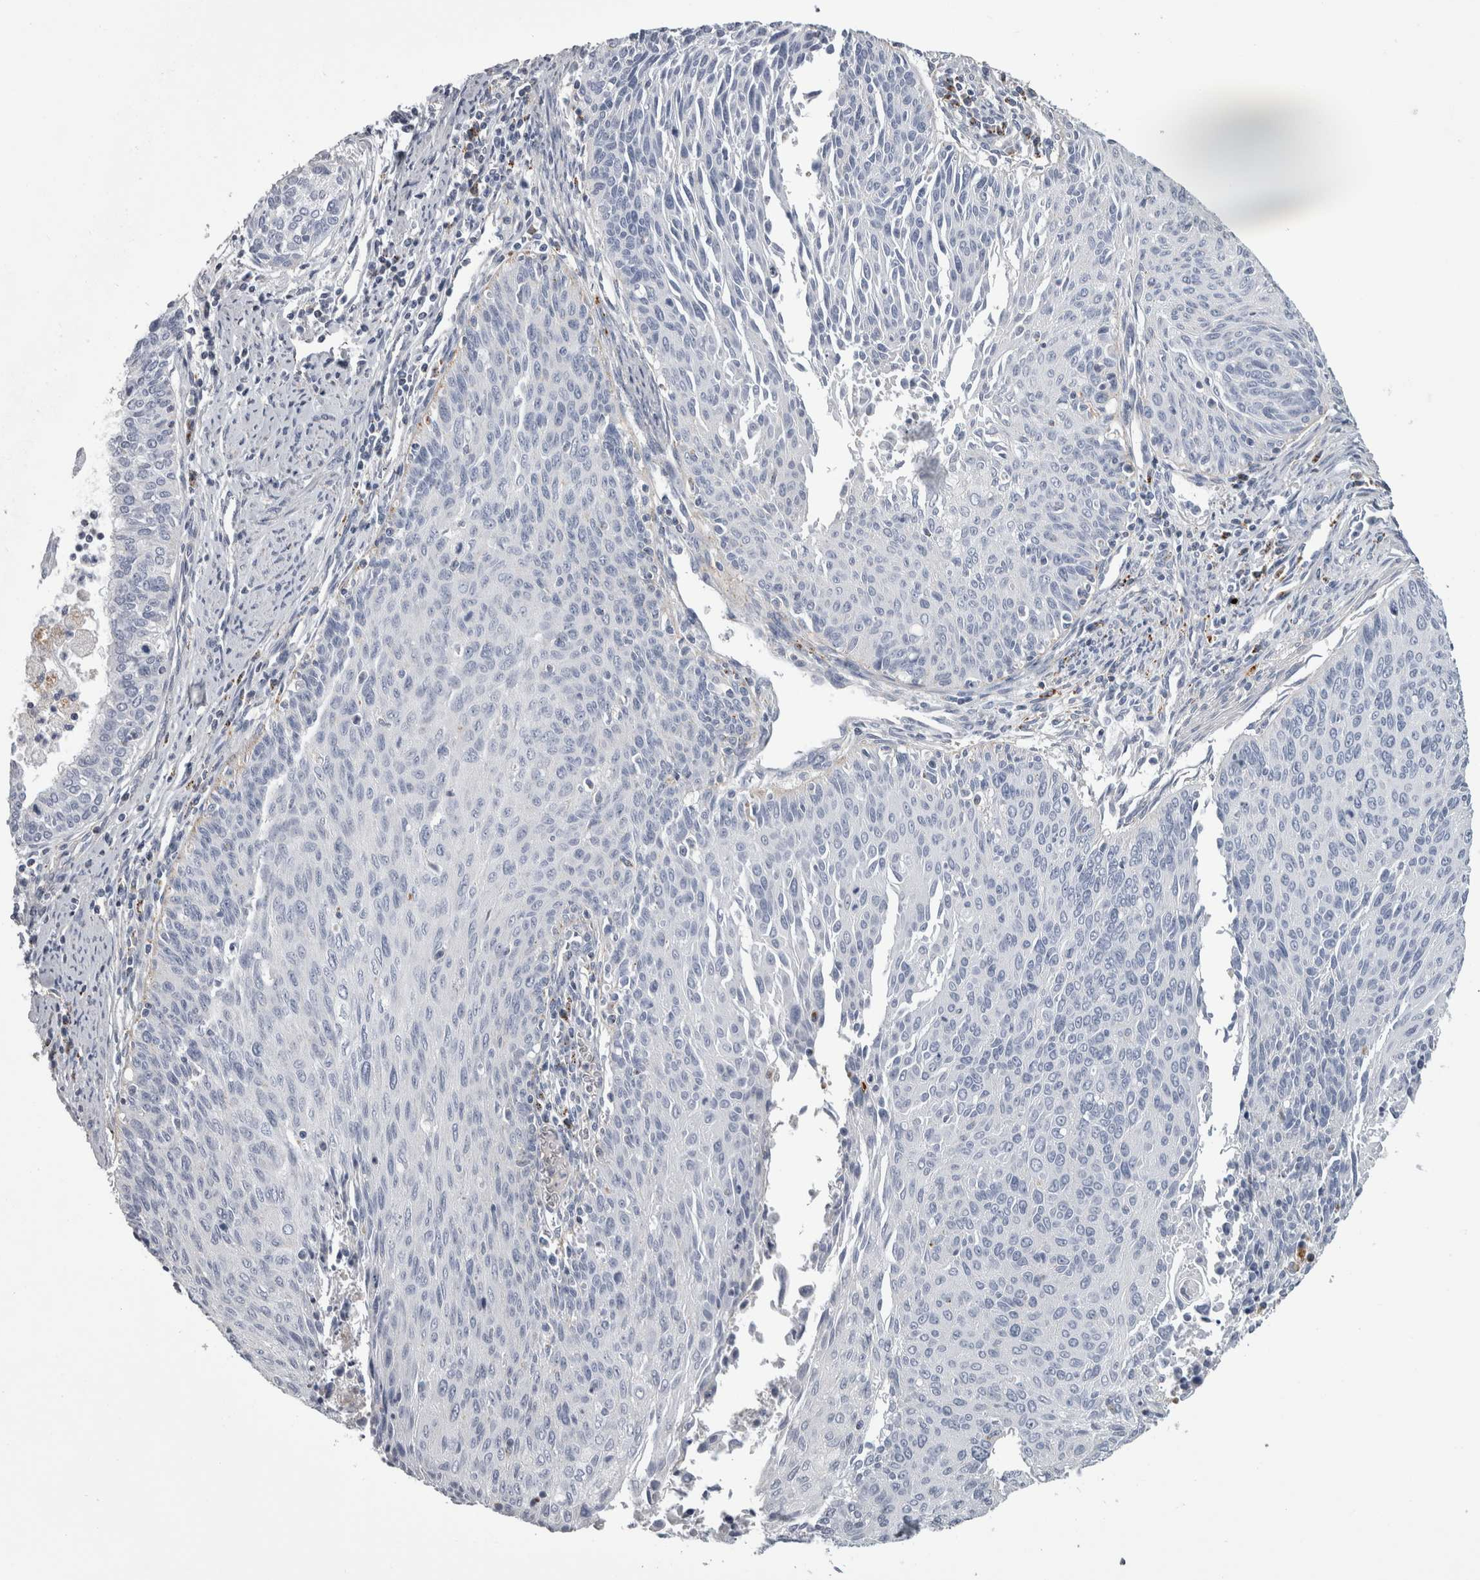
{"staining": {"intensity": "negative", "quantity": "none", "location": "none"}, "tissue": "cervical cancer", "cell_type": "Tumor cells", "image_type": "cancer", "snomed": [{"axis": "morphology", "description": "Squamous cell carcinoma, NOS"}, {"axis": "topography", "description": "Cervix"}], "caption": "A histopathology image of cervical squamous cell carcinoma stained for a protein shows no brown staining in tumor cells. Nuclei are stained in blue.", "gene": "DPP7", "patient": {"sex": "female", "age": 55}}